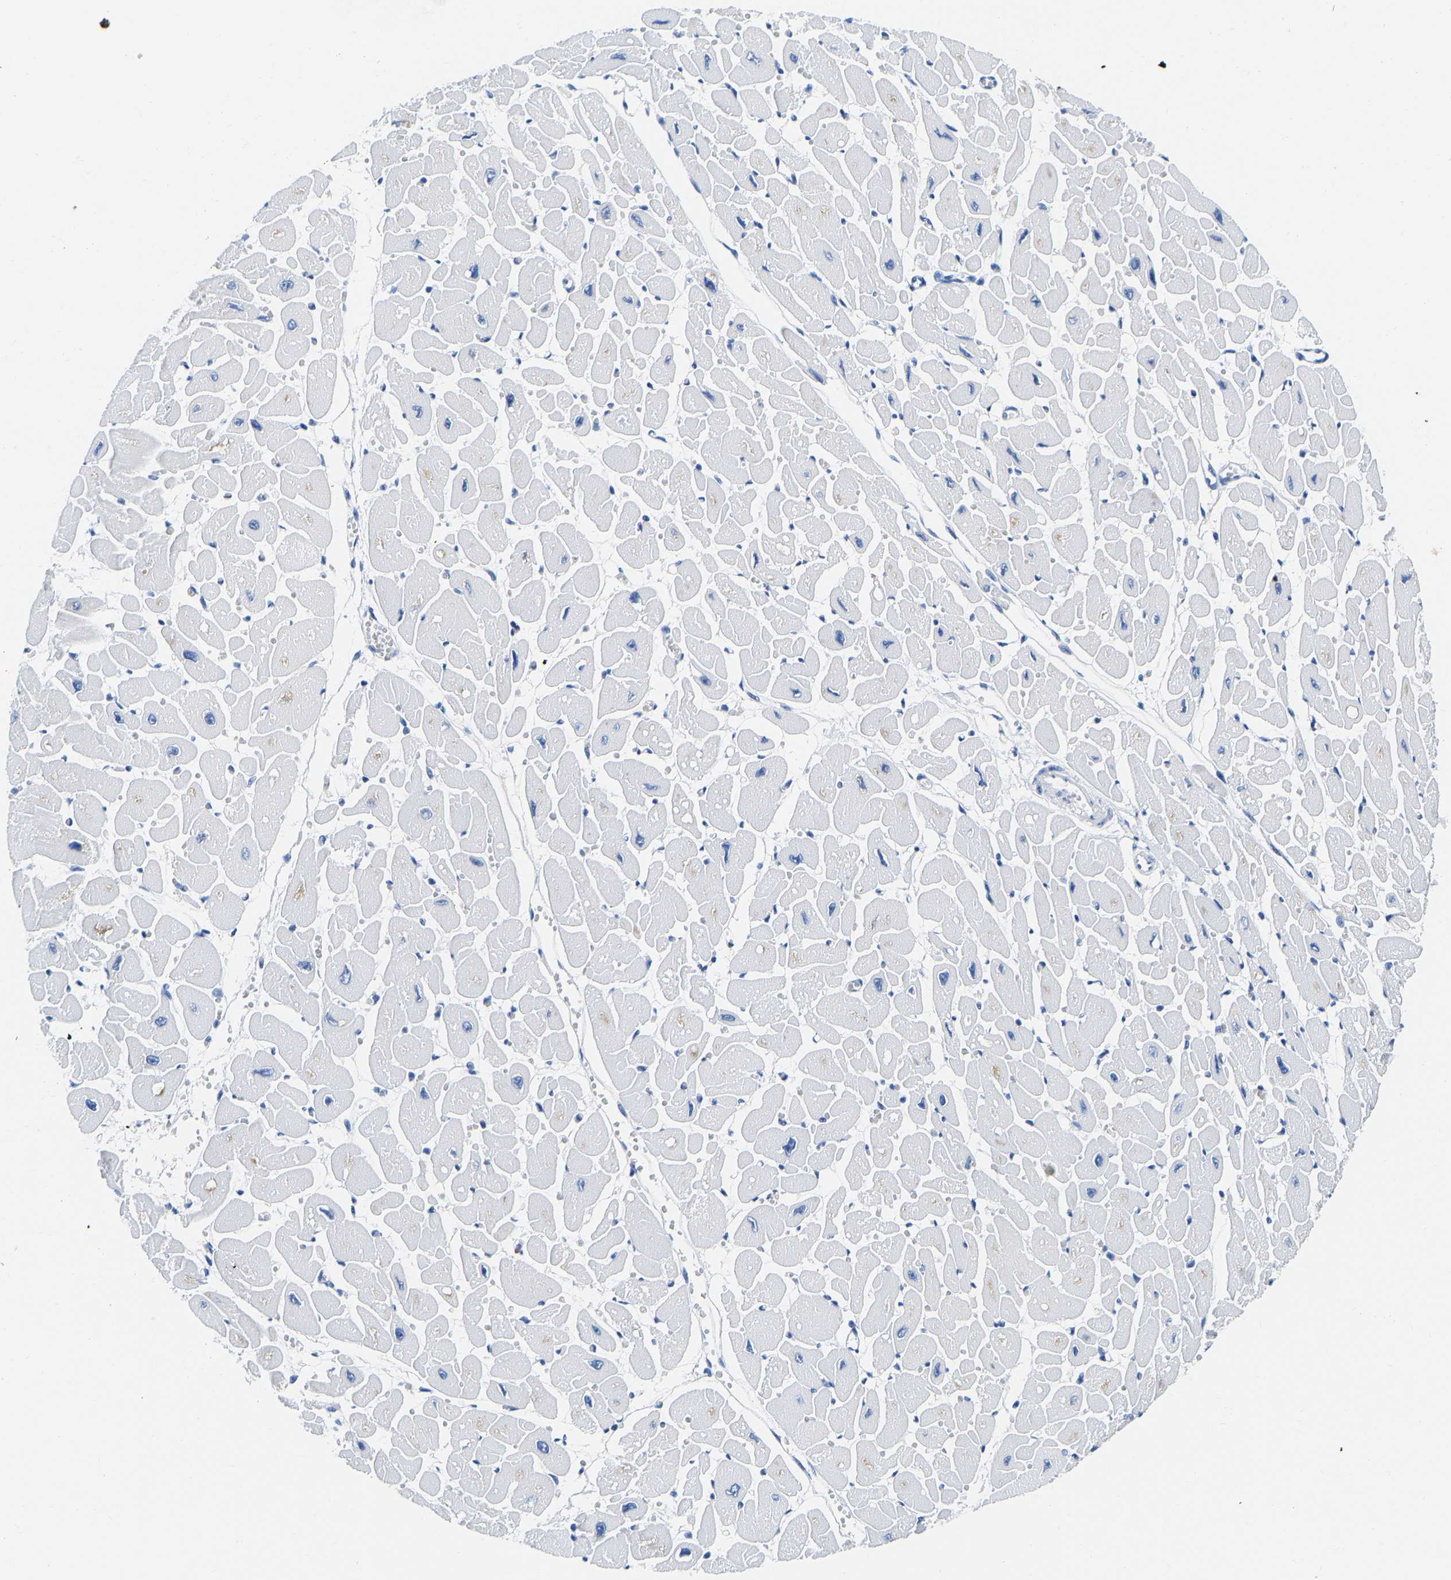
{"staining": {"intensity": "negative", "quantity": "none", "location": "none"}, "tissue": "heart muscle", "cell_type": "Cardiomyocytes", "image_type": "normal", "snomed": [{"axis": "morphology", "description": "Normal tissue, NOS"}, {"axis": "topography", "description": "Heart"}], "caption": "This is an IHC histopathology image of normal heart muscle. There is no staining in cardiomyocytes.", "gene": "TCF7", "patient": {"sex": "female", "age": 54}}